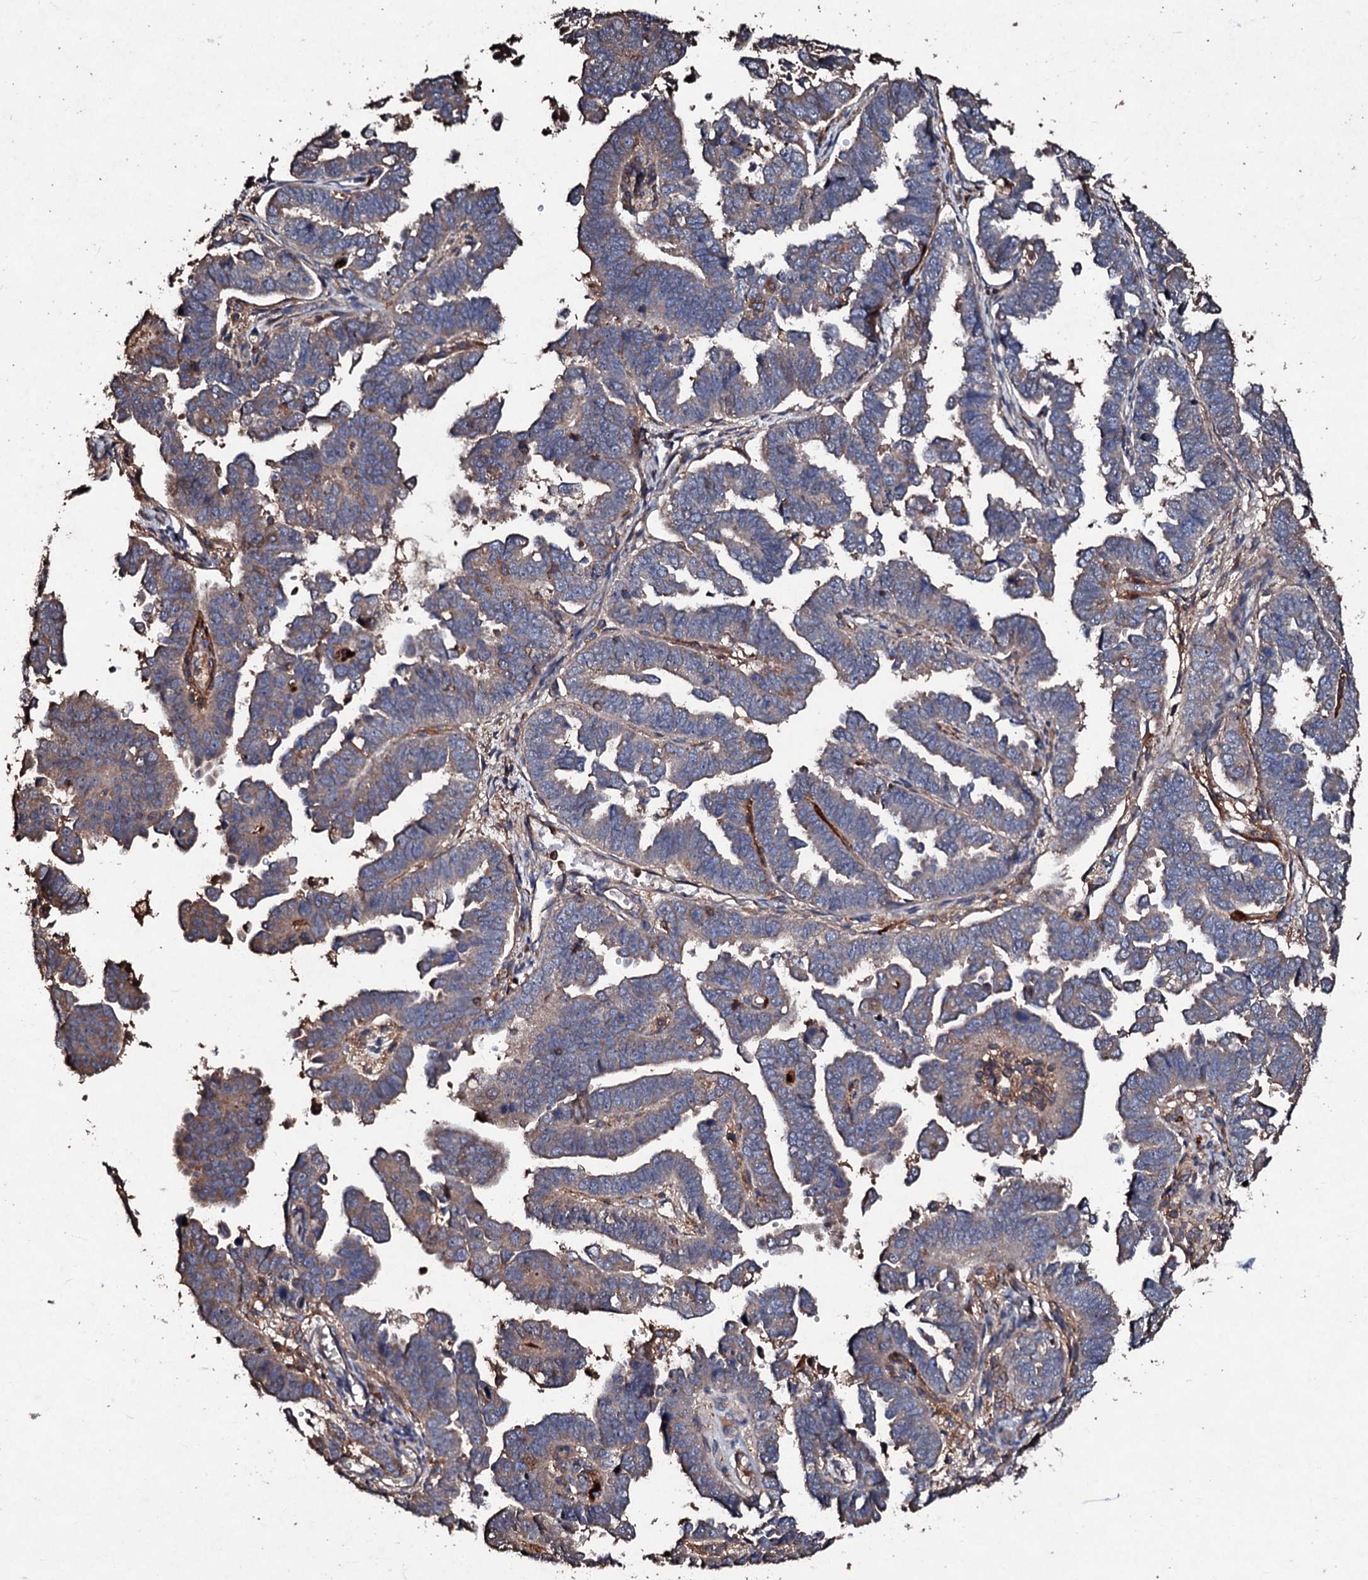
{"staining": {"intensity": "weak", "quantity": "25%-75%", "location": "cytoplasmic/membranous"}, "tissue": "endometrial cancer", "cell_type": "Tumor cells", "image_type": "cancer", "snomed": [{"axis": "morphology", "description": "Adenocarcinoma, NOS"}, {"axis": "topography", "description": "Endometrium"}], "caption": "Protein expression analysis of human adenocarcinoma (endometrial) reveals weak cytoplasmic/membranous expression in about 25%-75% of tumor cells. The staining is performed using DAB (3,3'-diaminobenzidine) brown chromogen to label protein expression. The nuclei are counter-stained blue using hematoxylin.", "gene": "KERA", "patient": {"sex": "female", "age": 75}}